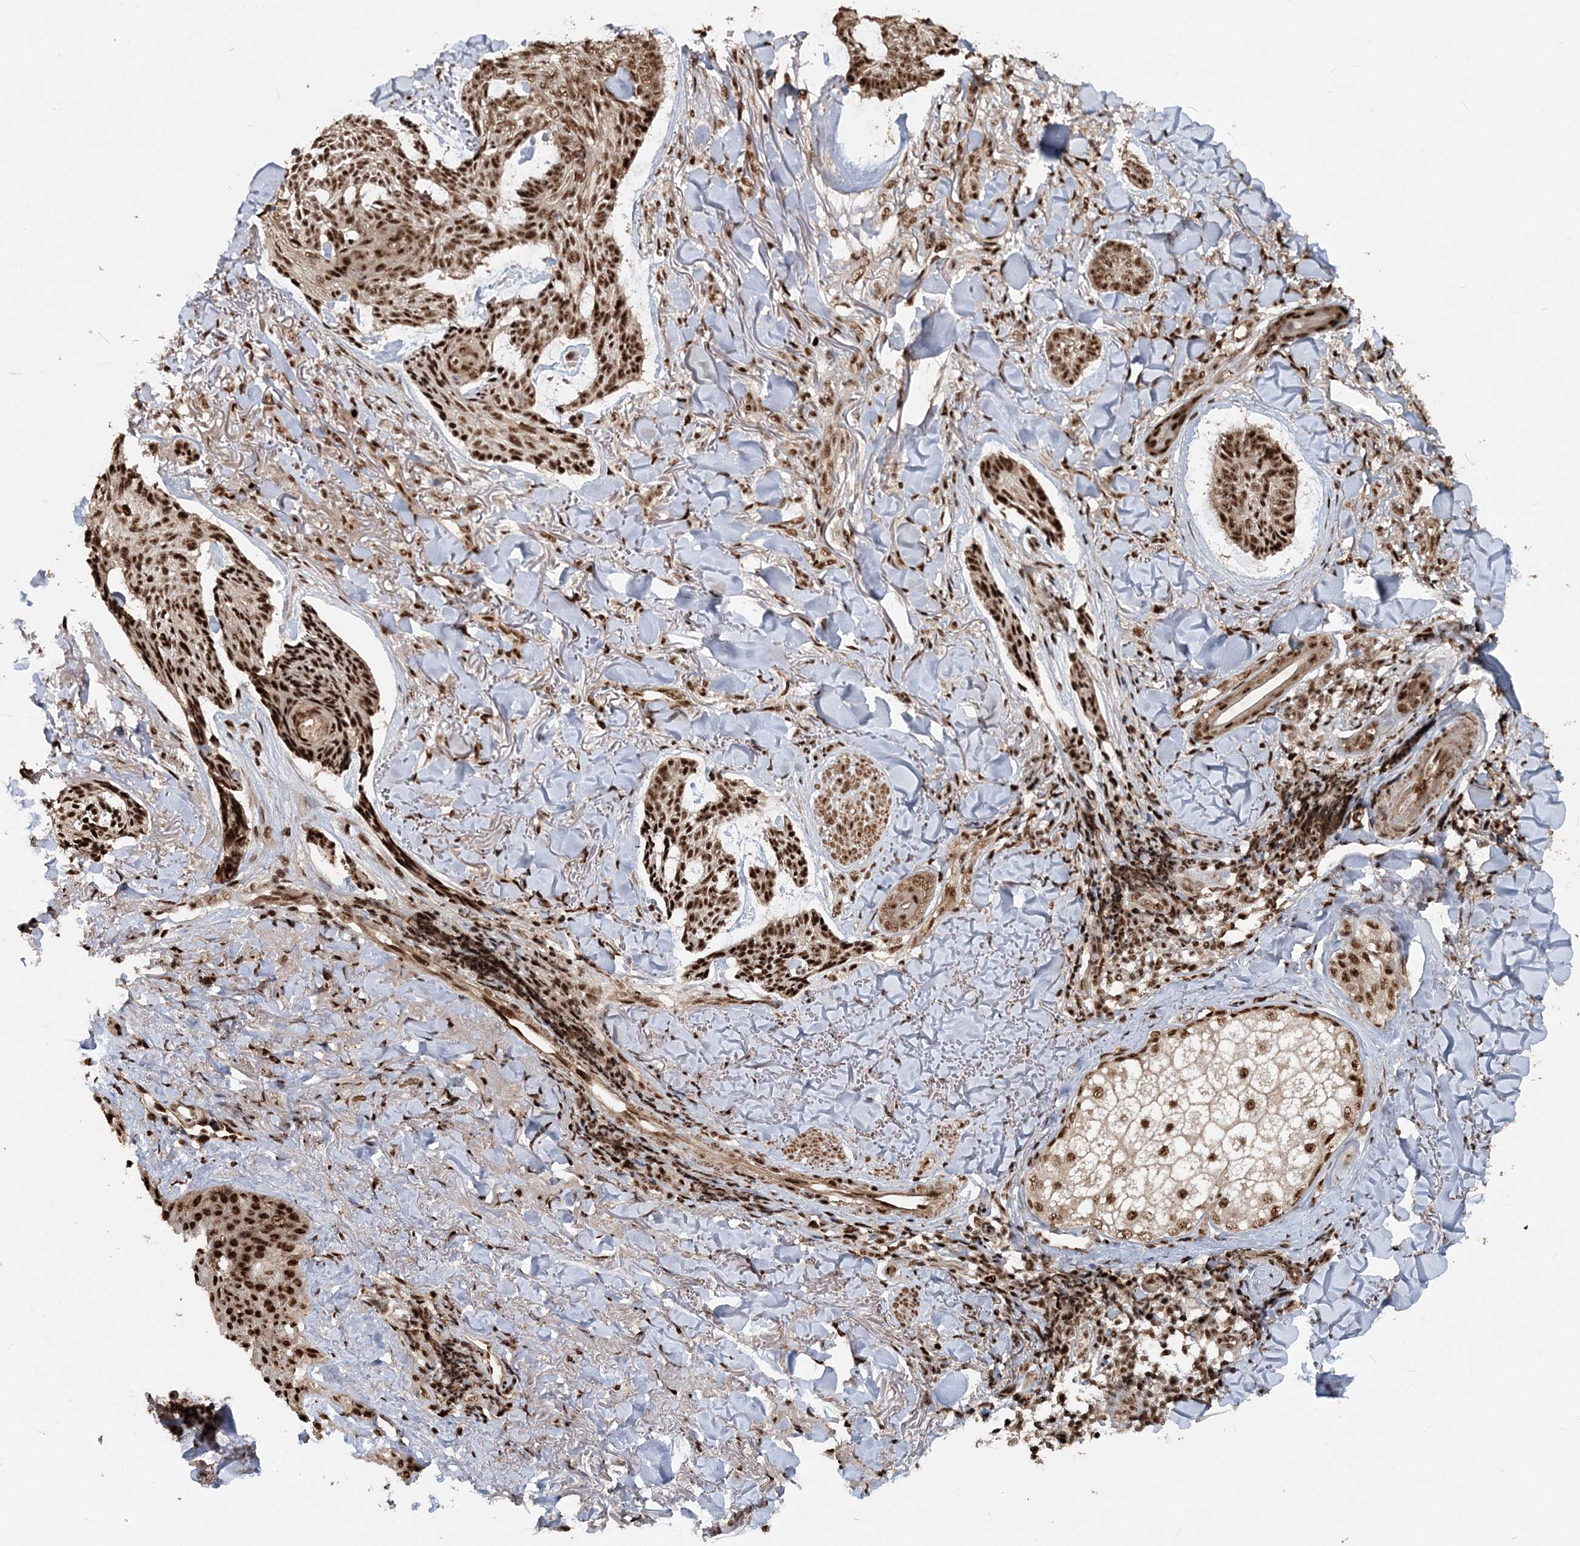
{"staining": {"intensity": "strong", "quantity": ">75%", "location": "nuclear"}, "tissue": "skin cancer", "cell_type": "Tumor cells", "image_type": "cancer", "snomed": [{"axis": "morphology", "description": "Basal cell carcinoma"}, {"axis": "topography", "description": "Skin"}], "caption": "The micrograph reveals immunohistochemical staining of skin cancer (basal cell carcinoma). There is strong nuclear expression is identified in about >75% of tumor cells.", "gene": "EXOSC8", "patient": {"sex": "male", "age": 43}}